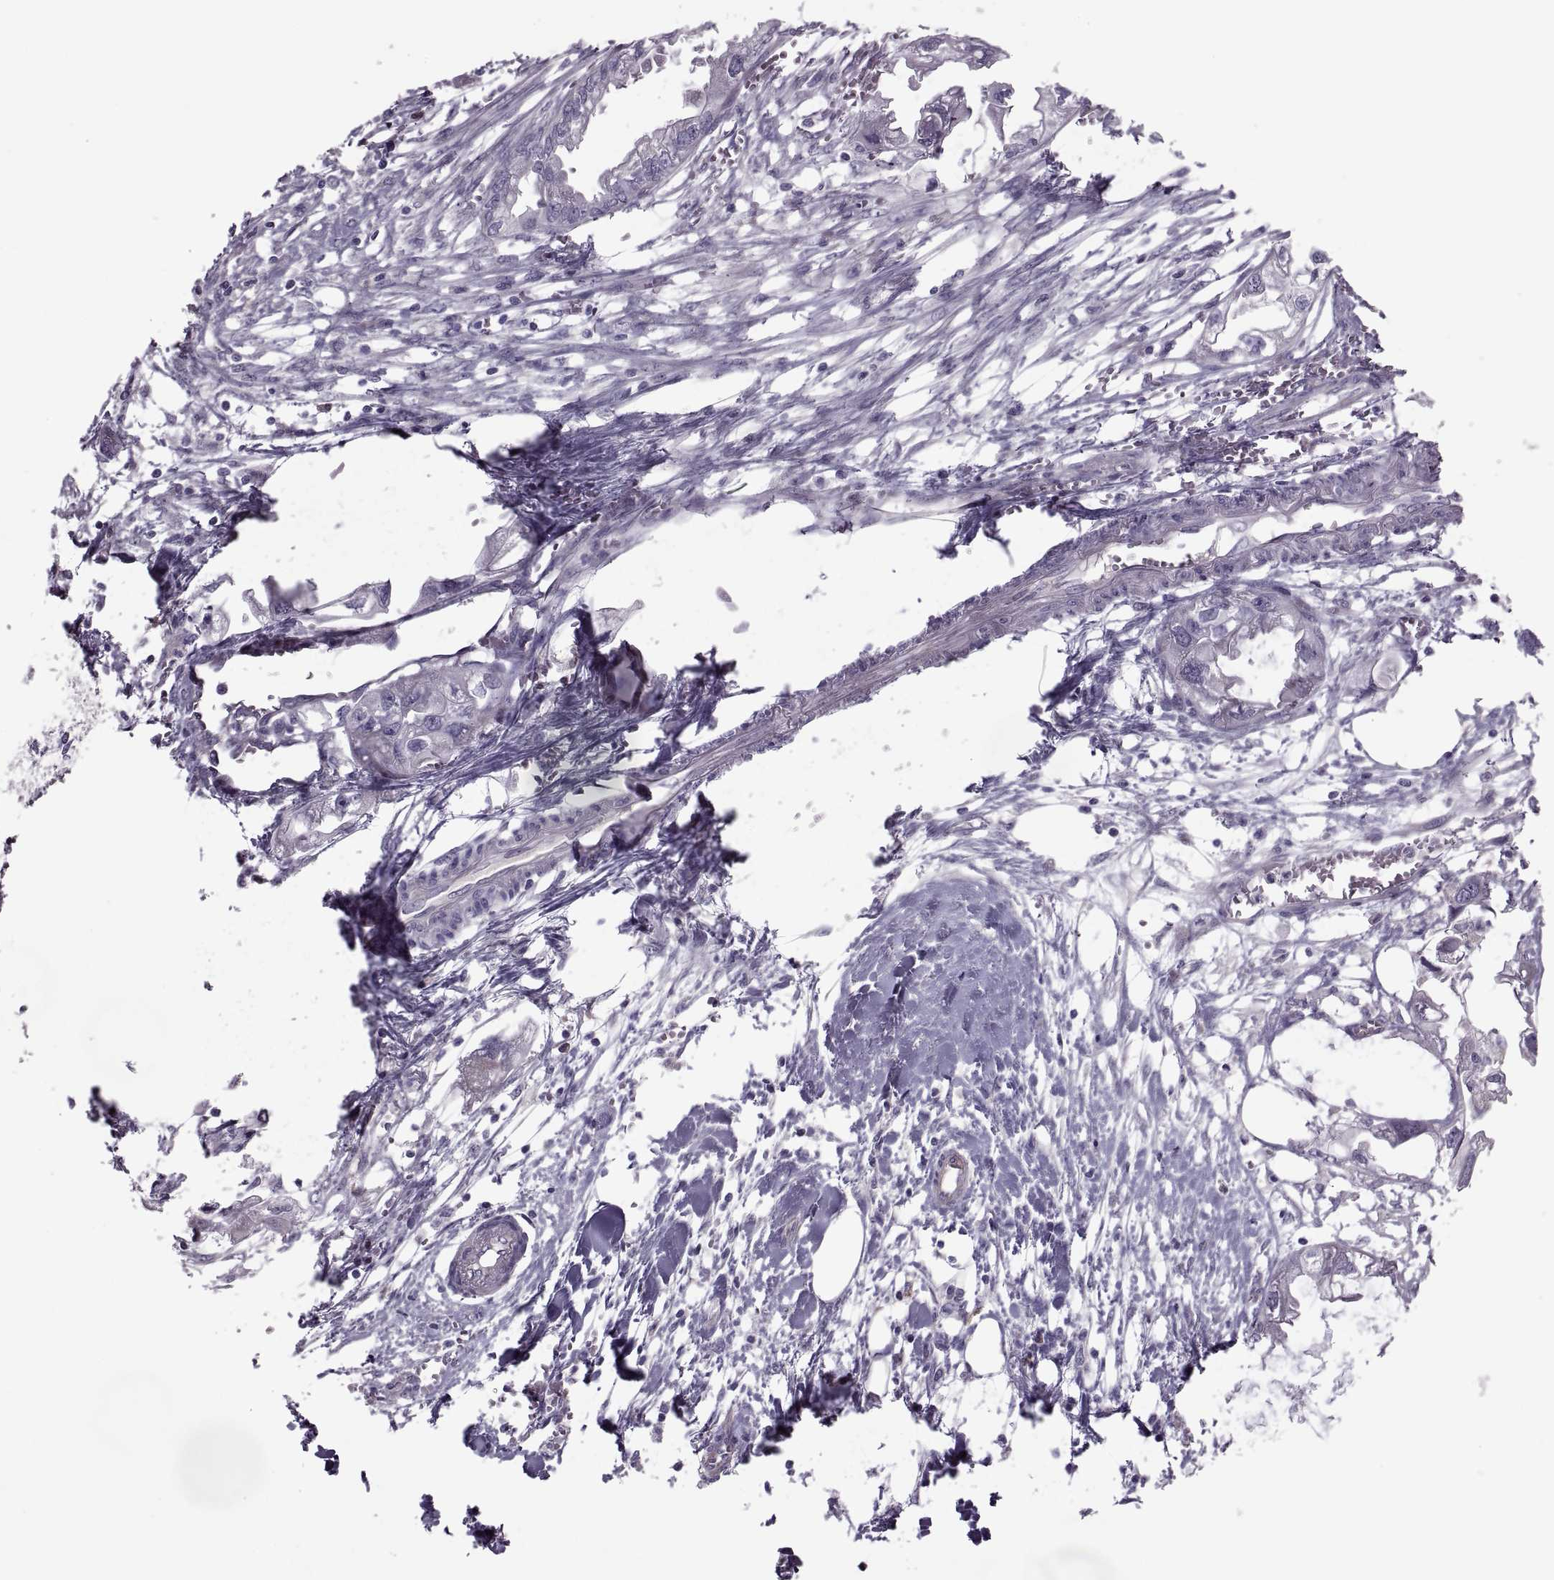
{"staining": {"intensity": "negative", "quantity": "none", "location": "none"}, "tissue": "endometrial cancer", "cell_type": "Tumor cells", "image_type": "cancer", "snomed": [{"axis": "morphology", "description": "Adenocarcinoma, NOS"}, {"axis": "morphology", "description": "Adenocarcinoma, metastatic, NOS"}, {"axis": "topography", "description": "Adipose tissue"}, {"axis": "topography", "description": "Endometrium"}], "caption": "Endometrial cancer stained for a protein using IHC reveals no expression tumor cells.", "gene": "ODF3", "patient": {"sex": "female", "age": 67}}